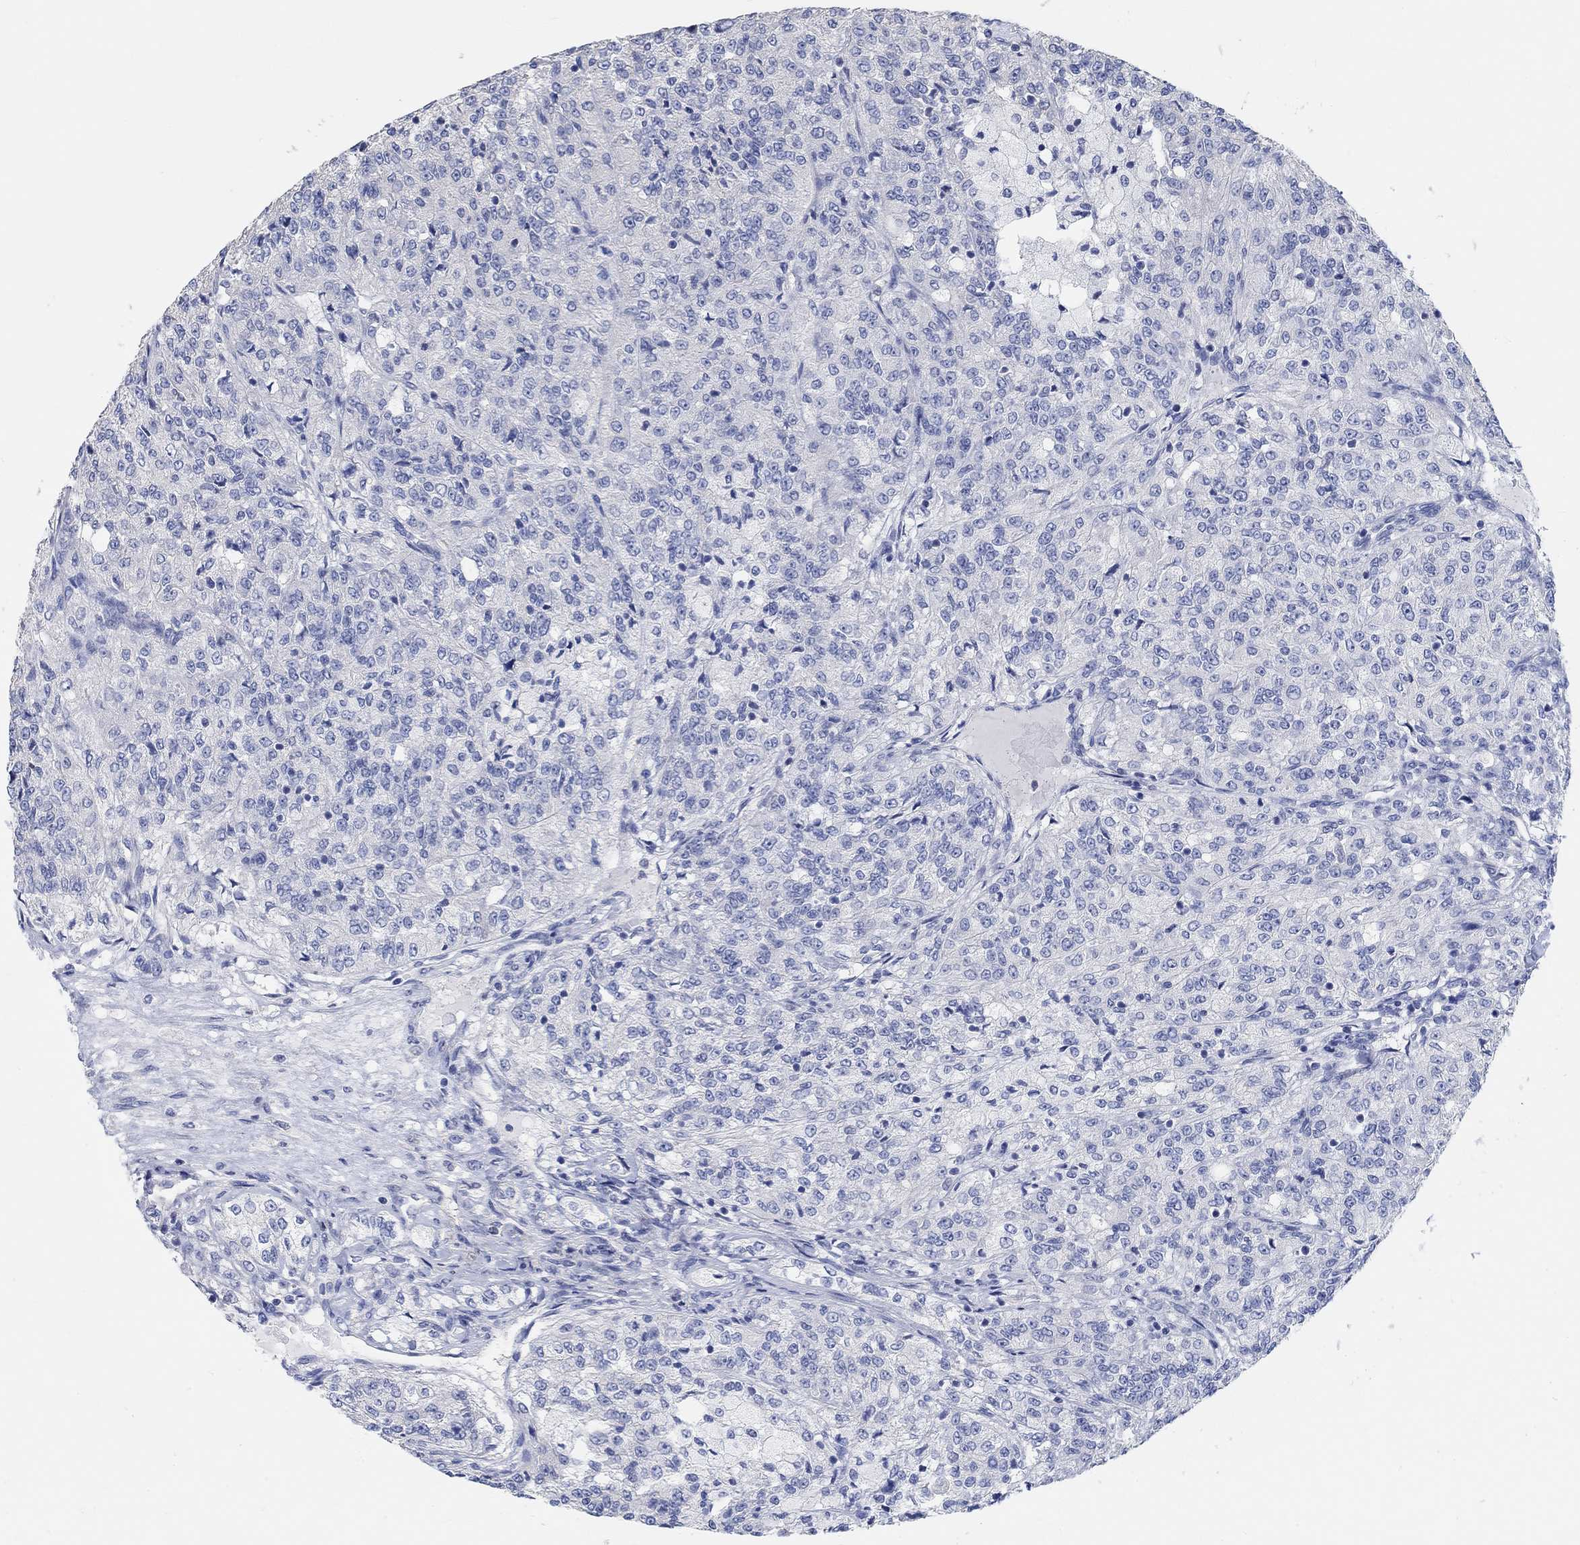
{"staining": {"intensity": "negative", "quantity": "none", "location": "none"}, "tissue": "renal cancer", "cell_type": "Tumor cells", "image_type": "cancer", "snomed": [{"axis": "morphology", "description": "Adenocarcinoma, NOS"}, {"axis": "topography", "description": "Kidney"}], "caption": "Immunohistochemistry (IHC) micrograph of adenocarcinoma (renal) stained for a protein (brown), which displays no expression in tumor cells.", "gene": "NLRP14", "patient": {"sex": "female", "age": 63}}